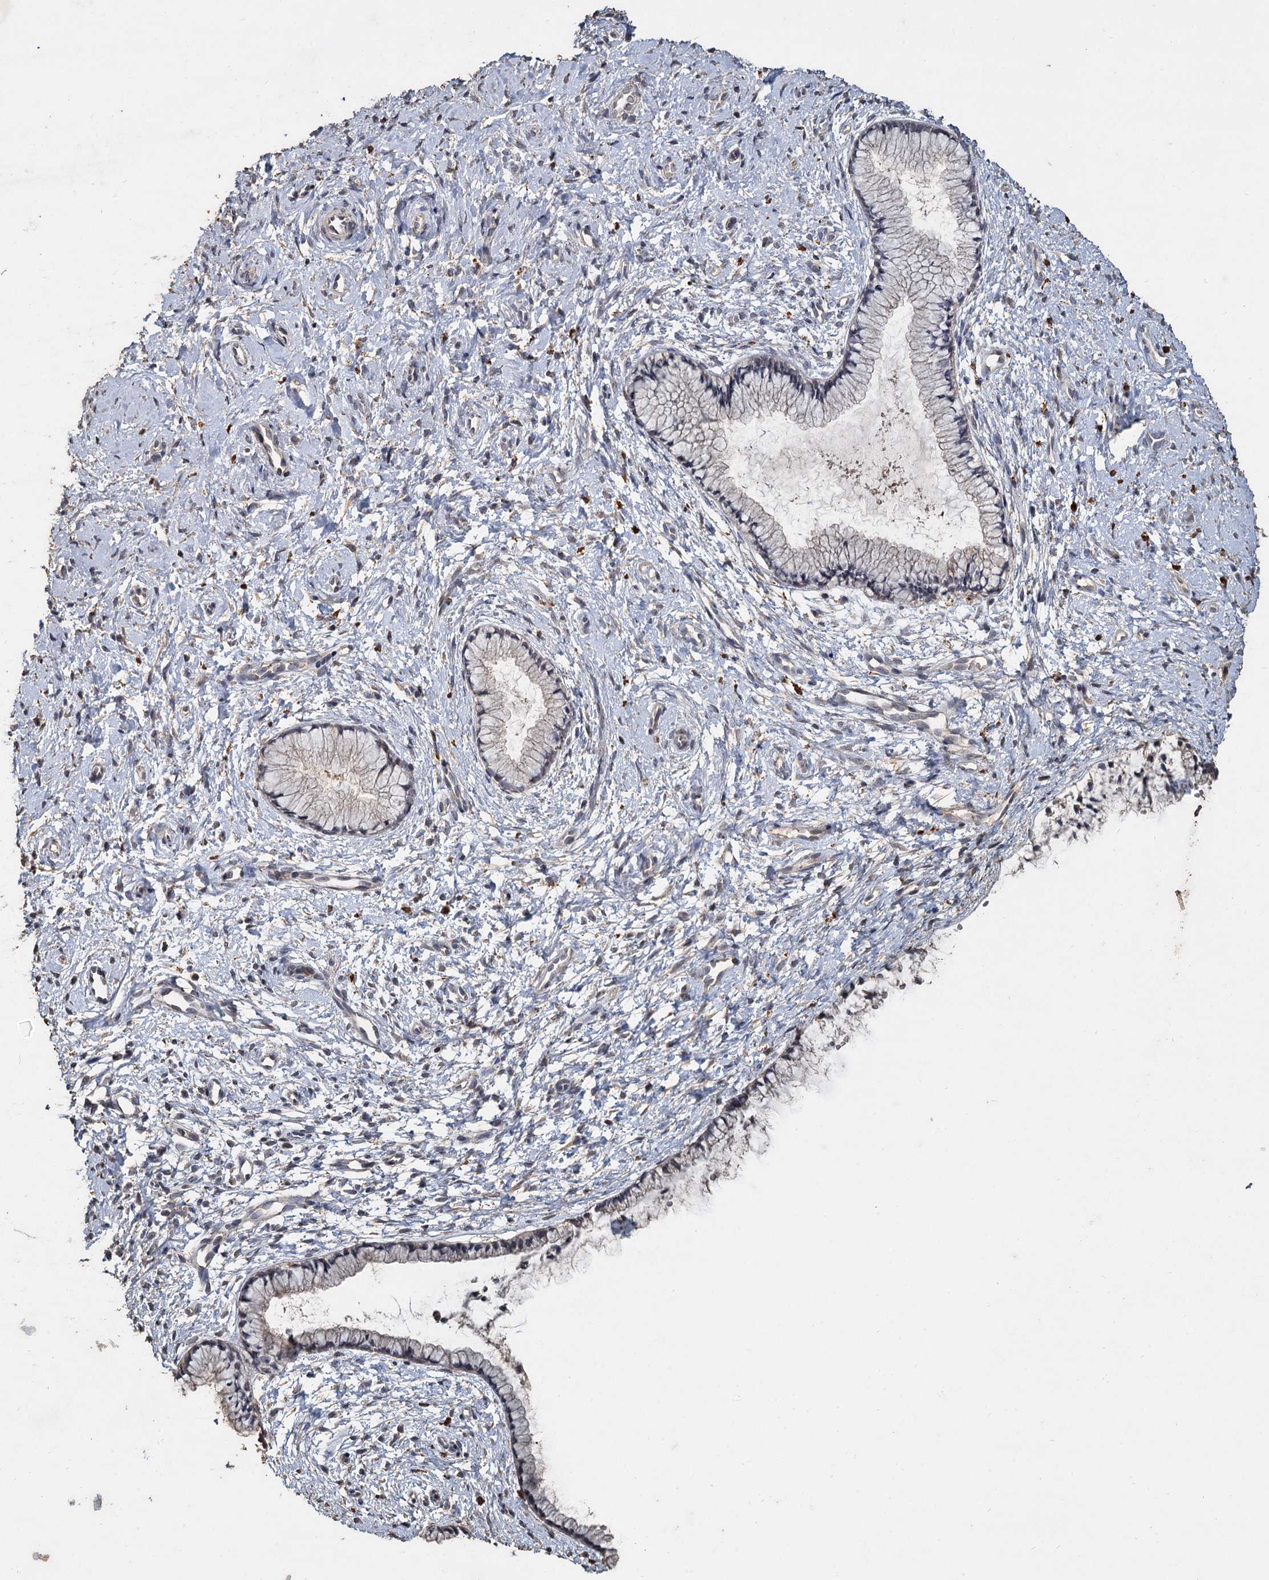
{"staining": {"intensity": "negative", "quantity": "none", "location": "none"}, "tissue": "cervix", "cell_type": "Glandular cells", "image_type": "normal", "snomed": [{"axis": "morphology", "description": "Normal tissue, NOS"}, {"axis": "topography", "description": "Cervix"}], "caption": "IHC image of normal cervix: human cervix stained with DAB (3,3'-diaminobenzidine) exhibits no significant protein expression in glandular cells. (Stains: DAB (3,3'-diaminobenzidine) immunohistochemistry (IHC) with hematoxylin counter stain, Microscopy: brightfield microscopy at high magnification).", "gene": "CCDC61", "patient": {"sex": "female", "age": 57}}